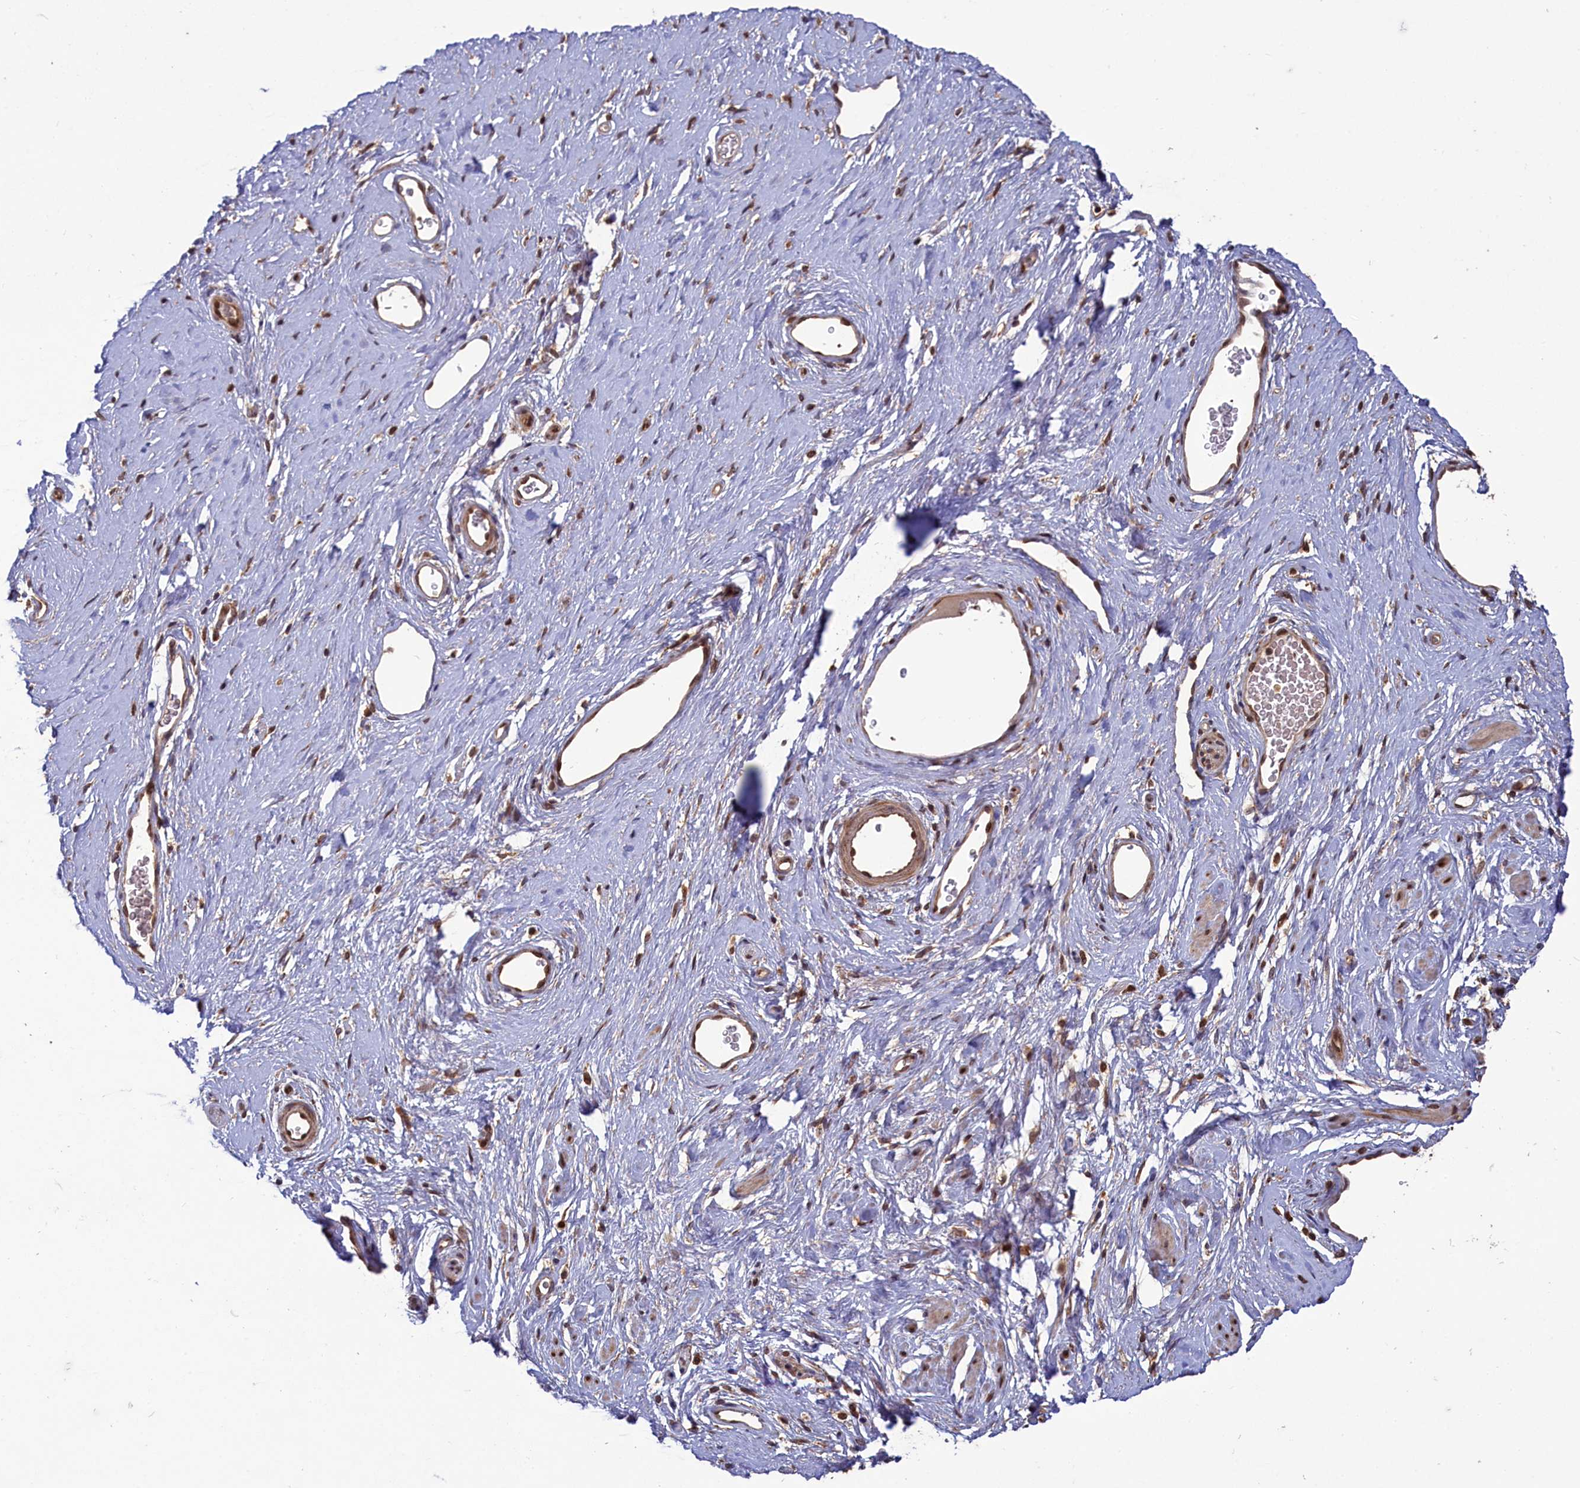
{"staining": {"intensity": "moderate", "quantity": ">75%", "location": "cytoplasmic/membranous,nuclear"}, "tissue": "adipose tissue", "cell_type": "Adipocytes", "image_type": "normal", "snomed": [{"axis": "morphology", "description": "Normal tissue, NOS"}, {"axis": "morphology", "description": "Adenocarcinoma, NOS"}, {"axis": "topography", "description": "Rectum"}, {"axis": "topography", "description": "Vagina"}, {"axis": "topography", "description": "Peripheral nerve tissue"}], "caption": "Human adipose tissue stained for a protein (brown) reveals moderate cytoplasmic/membranous,nuclear positive positivity in approximately >75% of adipocytes.", "gene": "NAE1", "patient": {"sex": "female", "age": 71}}